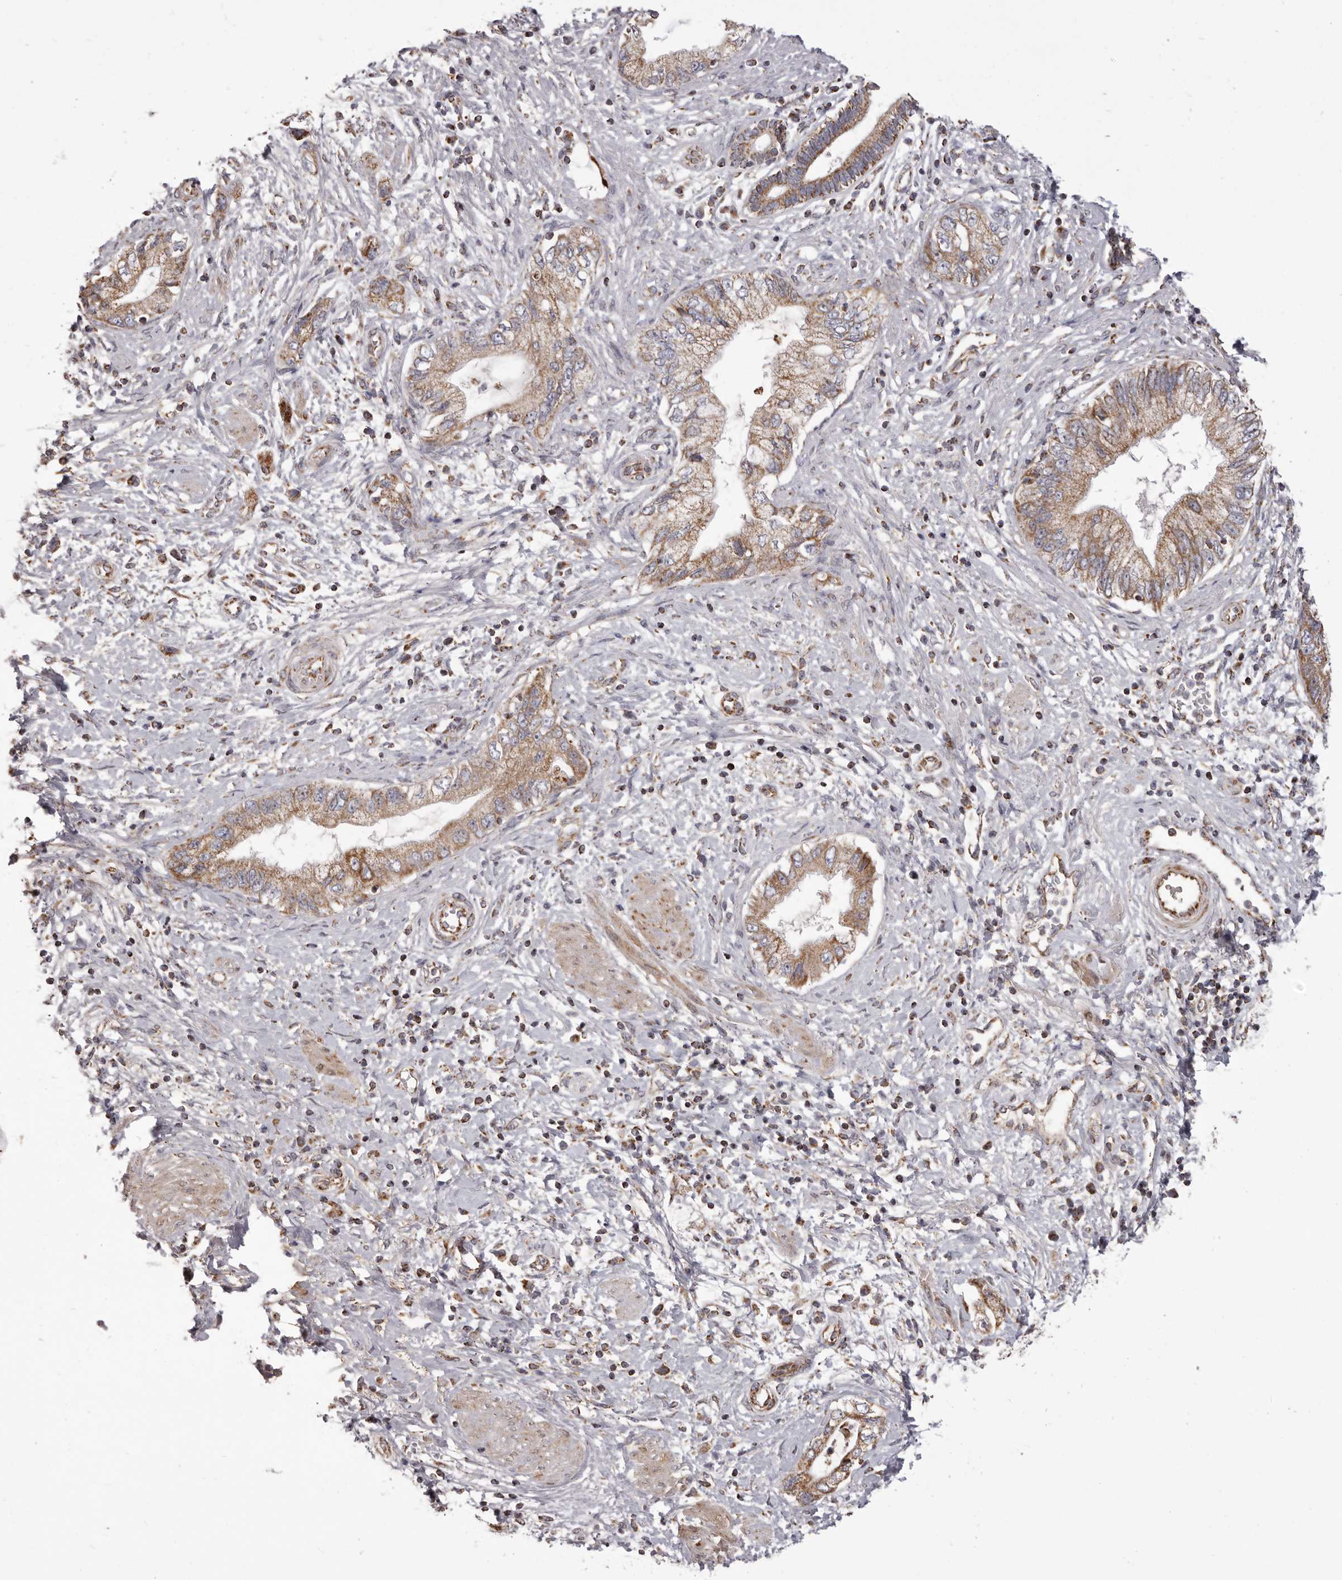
{"staining": {"intensity": "weak", "quantity": ">75%", "location": "cytoplasmic/membranous"}, "tissue": "pancreatic cancer", "cell_type": "Tumor cells", "image_type": "cancer", "snomed": [{"axis": "morphology", "description": "Adenocarcinoma, NOS"}, {"axis": "topography", "description": "Pancreas"}], "caption": "Brown immunohistochemical staining in pancreatic cancer exhibits weak cytoplasmic/membranous expression in approximately >75% of tumor cells.", "gene": "CHRM2", "patient": {"sex": "female", "age": 73}}